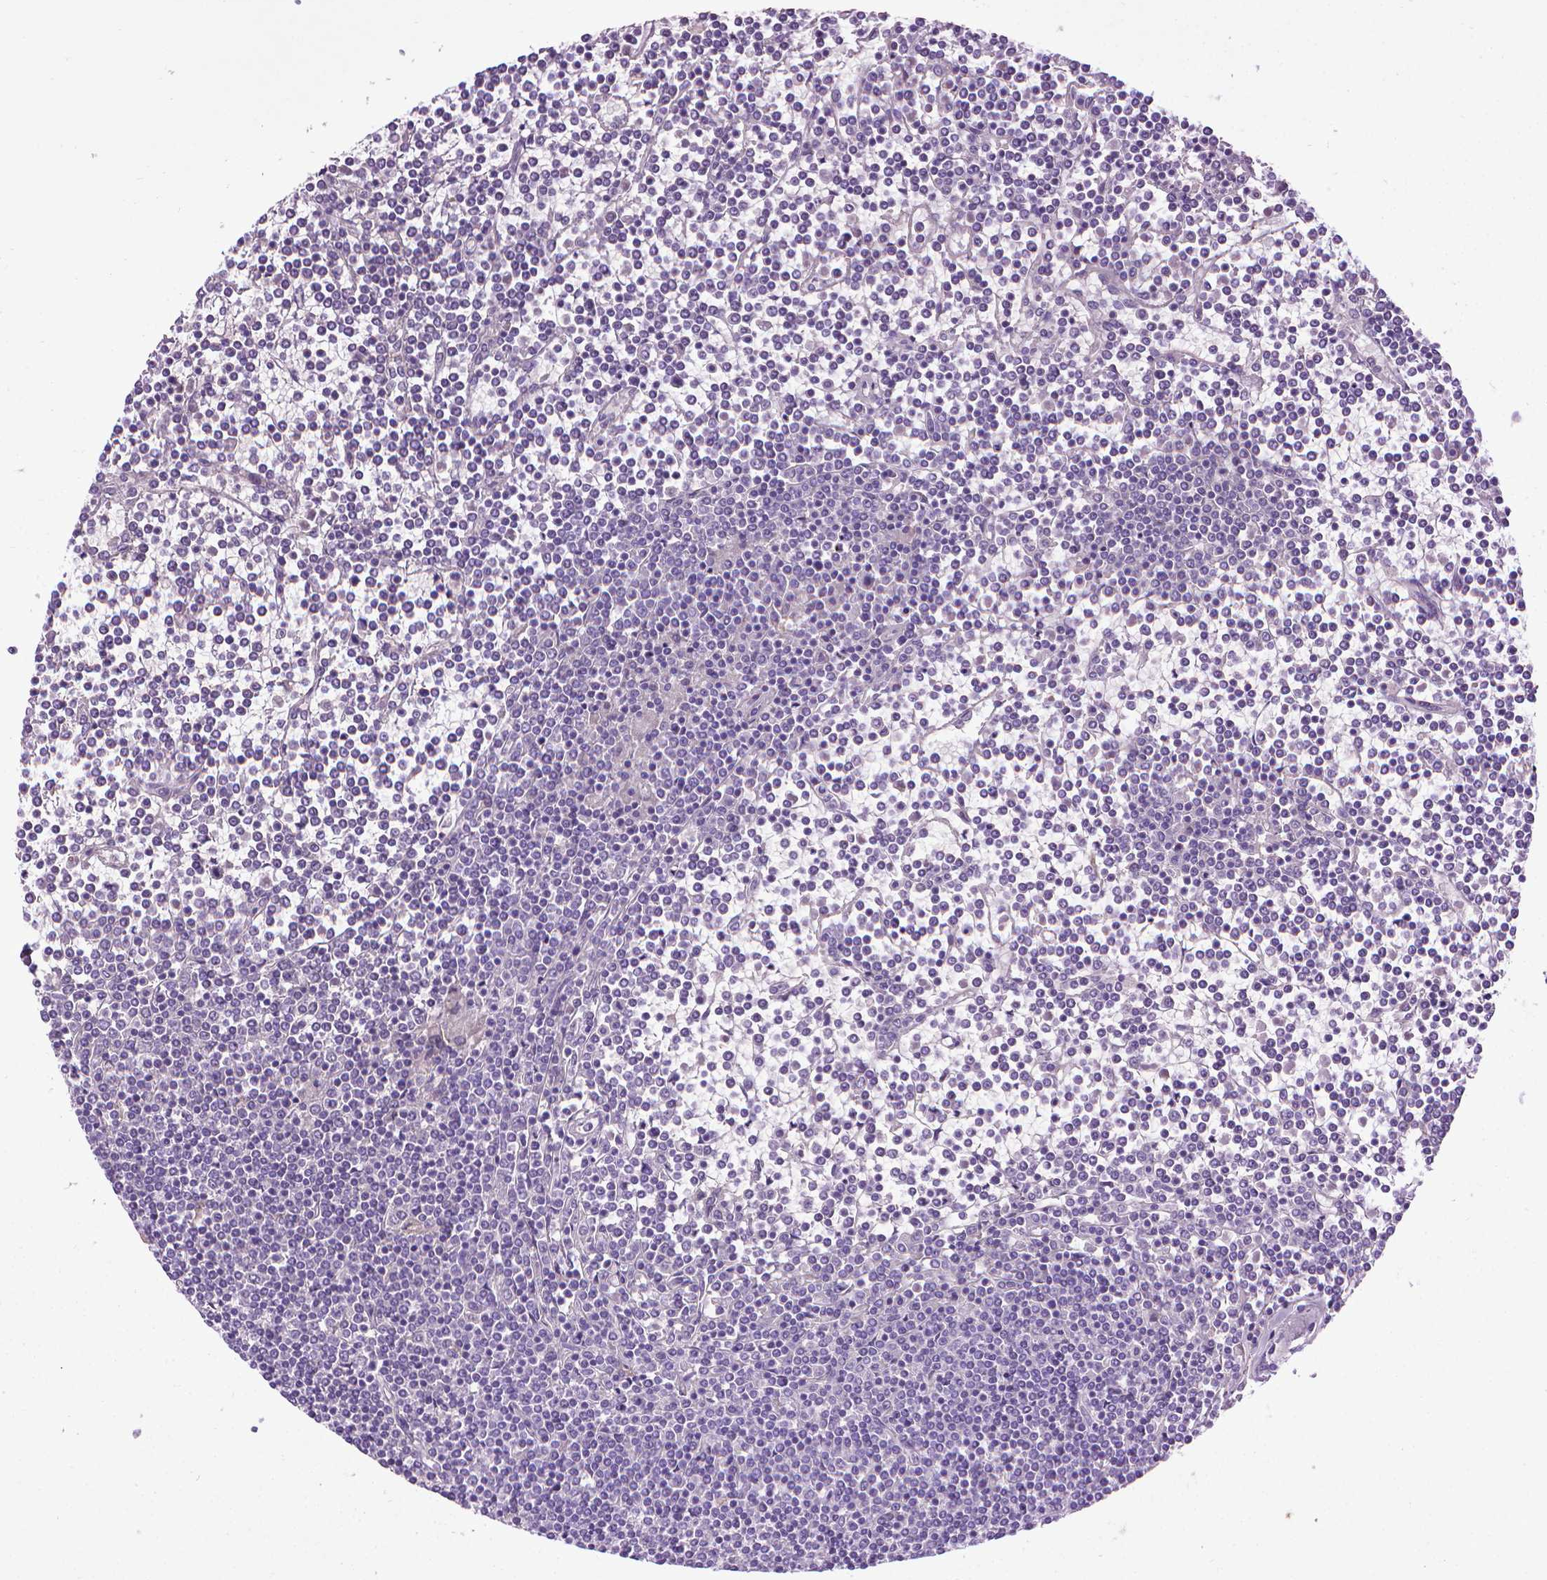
{"staining": {"intensity": "negative", "quantity": "none", "location": "none"}, "tissue": "lymphoma", "cell_type": "Tumor cells", "image_type": "cancer", "snomed": [{"axis": "morphology", "description": "Malignant lymphoma, non-Hodgkin's type, Low grade"}, {"axis": "topography", "description": "Spleen"}], "caption": "A photomicrograph of human lymphoma is negative for staining in tumor cells.", "gene": "AQP10", "patient": {"sex": "female", "age": 19}}